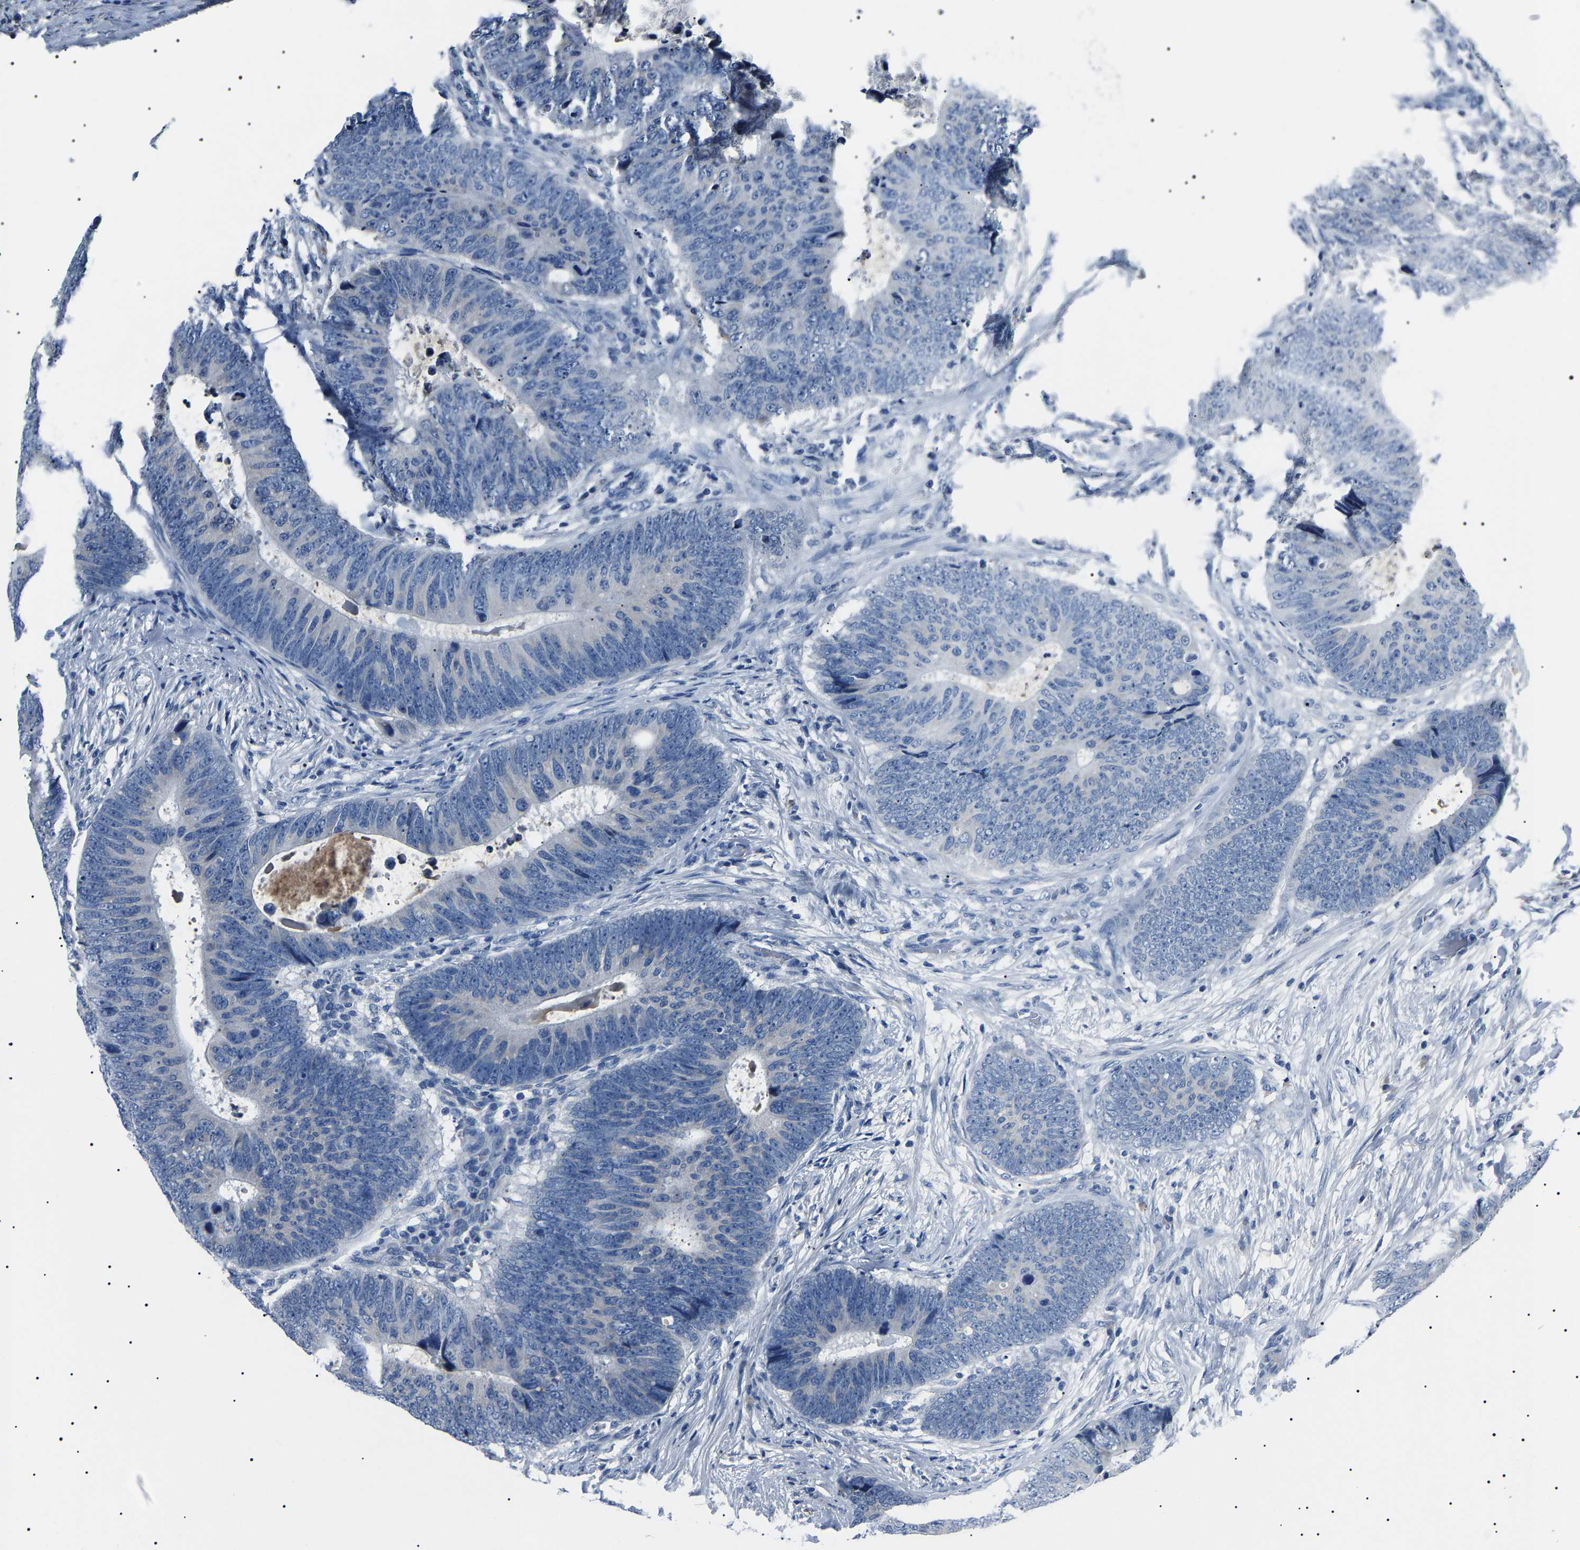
{"staining": {"intensity": "negative", "quantity": "none", "location": "none"}, "tissue": "colorectal cancer", "cell_type": "Tumor cells", "image_type": "cancer", "snomed": [{"axis": "morphology", "description": "Adenocarcinoma, NOS"}, {"axis": "topography", "description": "Colon"}], "caption": "Immunohistochemistry photomicrograph of human adenocarcinoma (colorectal) stained for a protein (brown), which shows no expression in tumor cells. (Immunohistochemistry, brightfield microscopy, high magnification).", "gene": "KLK15", "patient": {"sex": "male", "age": 56}}